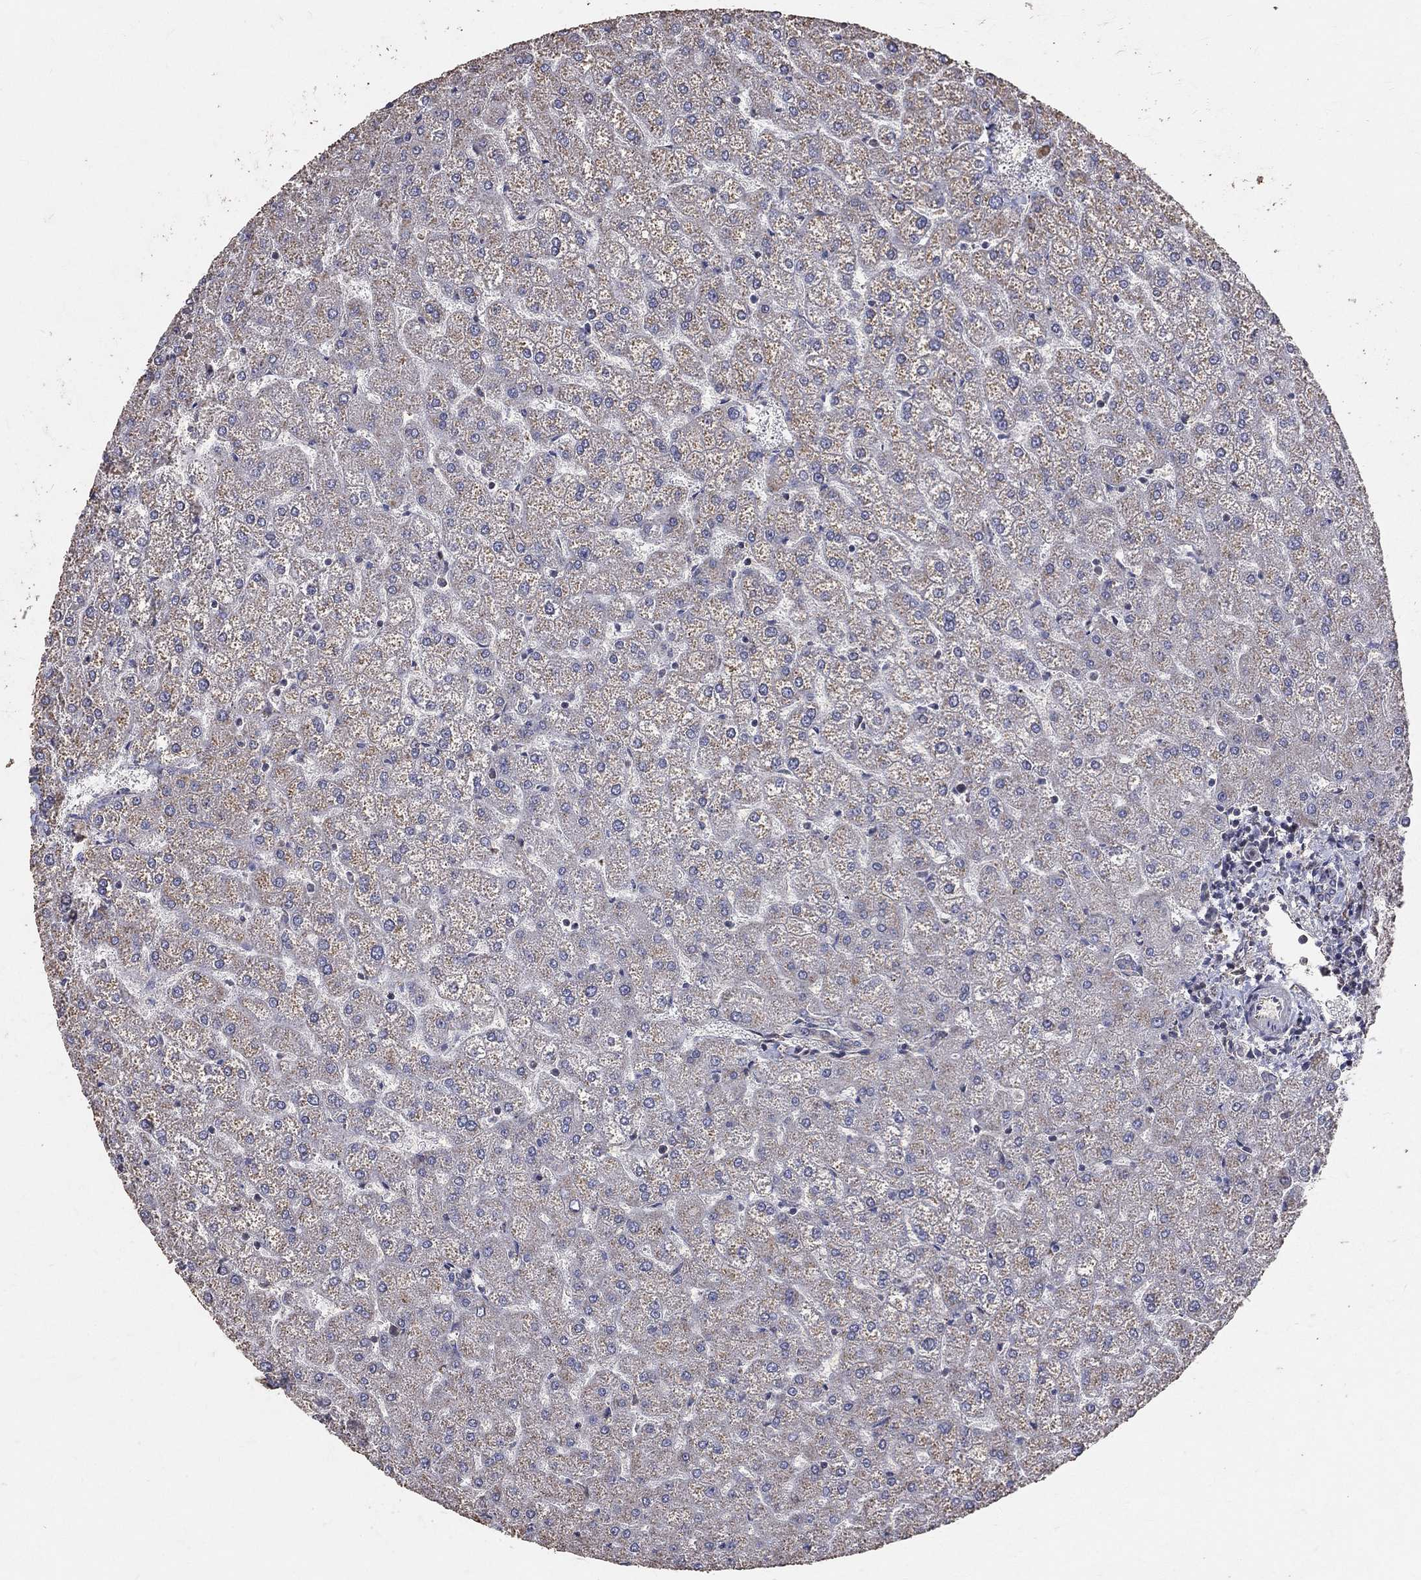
{"staining": {"intensity": "negative", "quantity": "none", "location": "none"}, "tissue": "liver", "cell_type": "Cholangiocytes", "image_type": "normal", "snomed": [{"axis": "morphology", "description": "Normal tissue, NOS"}, {"axis": "topography", "description": "Liver"}], "caption": "Immunohistochemistry (IHC) photomicrograph of benign liver: human liver stained with DAB exhibits no significant protein staining in cholangiocytes. (Brightfield microscopy of DAB immunohistochemistry at high magnification).", "gene": "LY6K", "patient": {"sex": "female", "age": 32}}